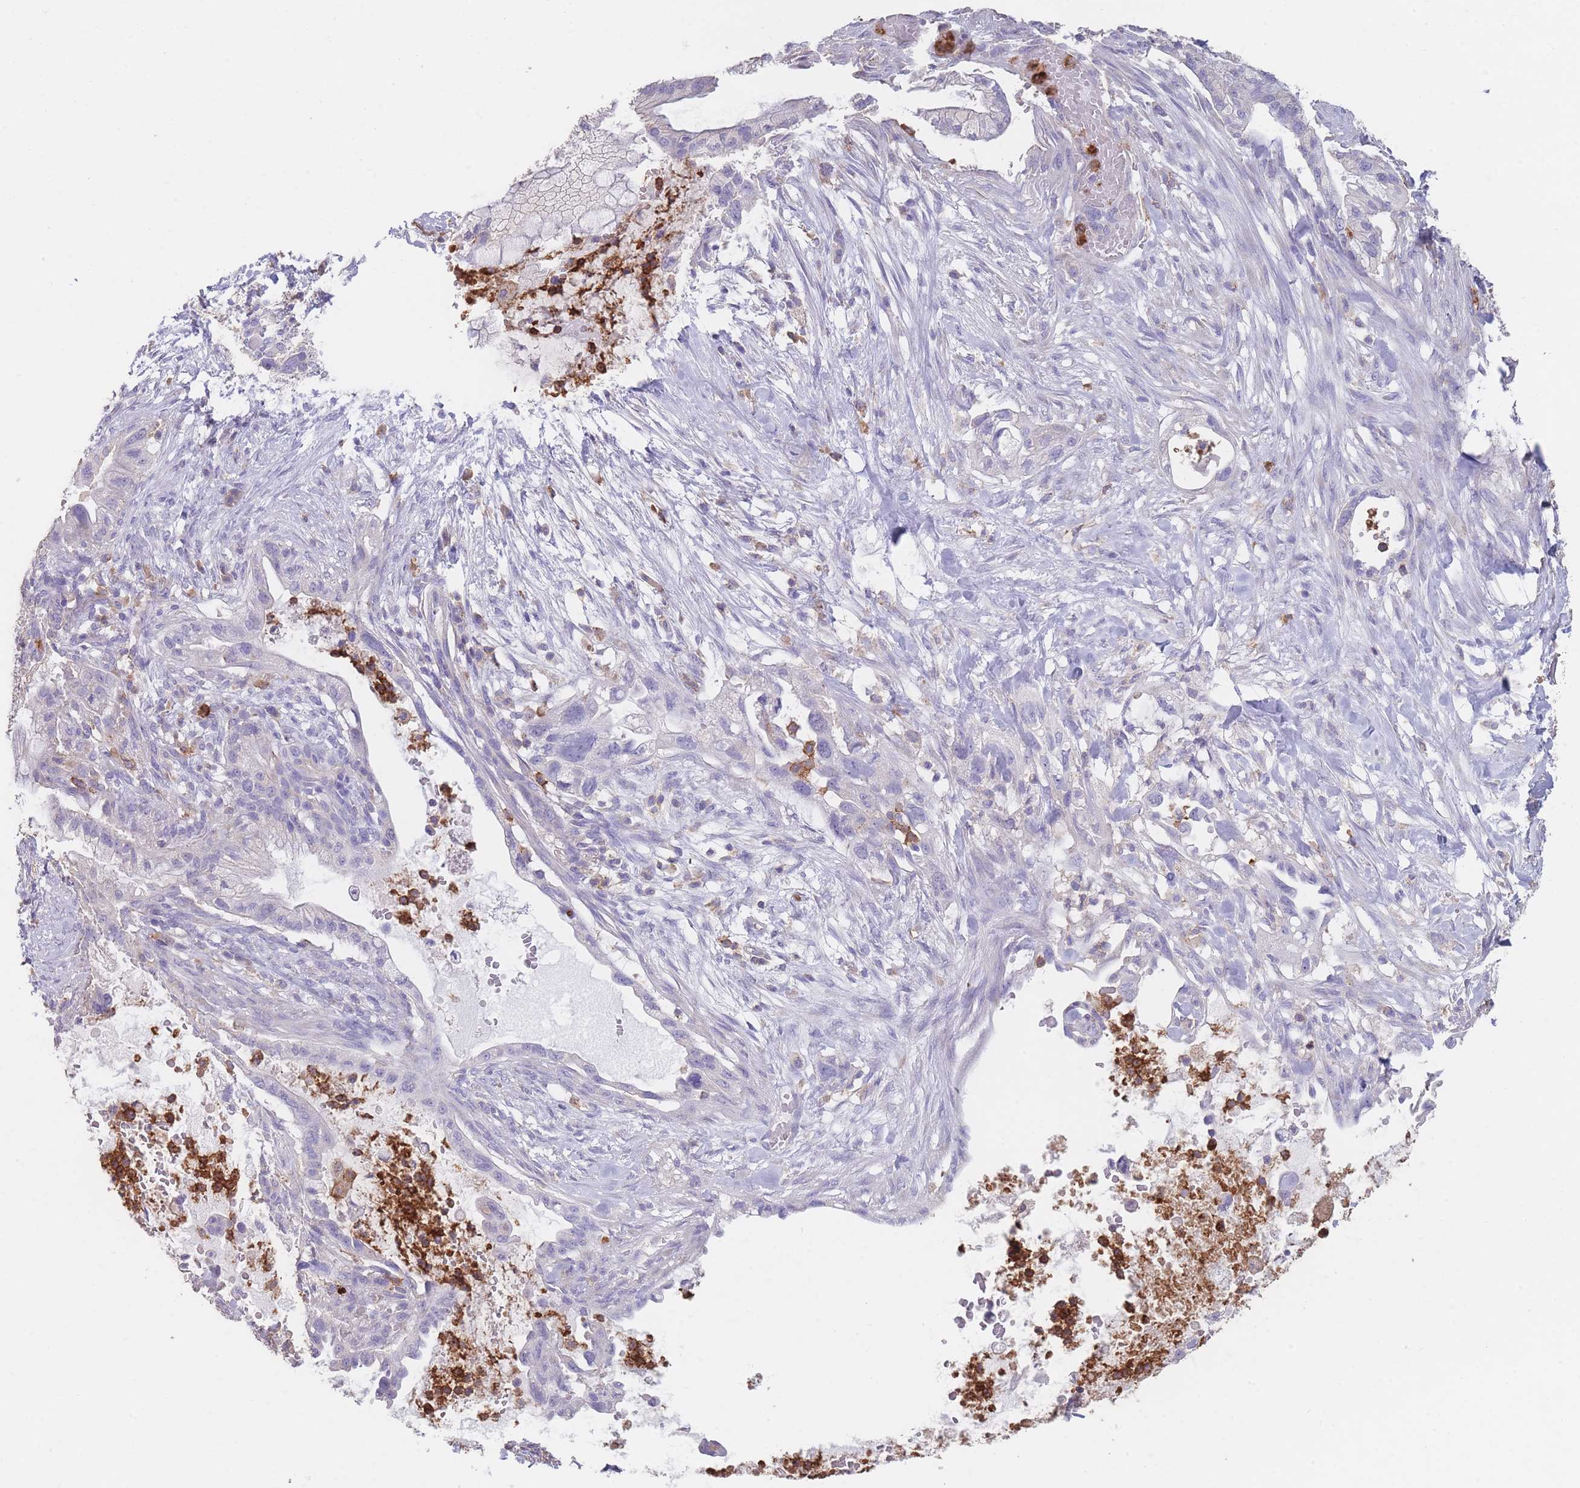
{"staining": {"intensity": "weak", "quantity": "<25%", "location": "cytoplasmic/membranous"}, "tissue": "pancreatic cancer", "cell_type": "Tumor cells", "image_type": "cancer", "snomed": [{"axis": "morphology", "description": "Adenocarcinoma, NOS"}, {"axis": "topography", "description": "Pancreas"}], "caption": "Immunohistochemistry of pancreatic cancer demonstrates no expression in tumor cells.", "gene": "CLEC12A", "patient": {"sex": "male", "age": 44}}